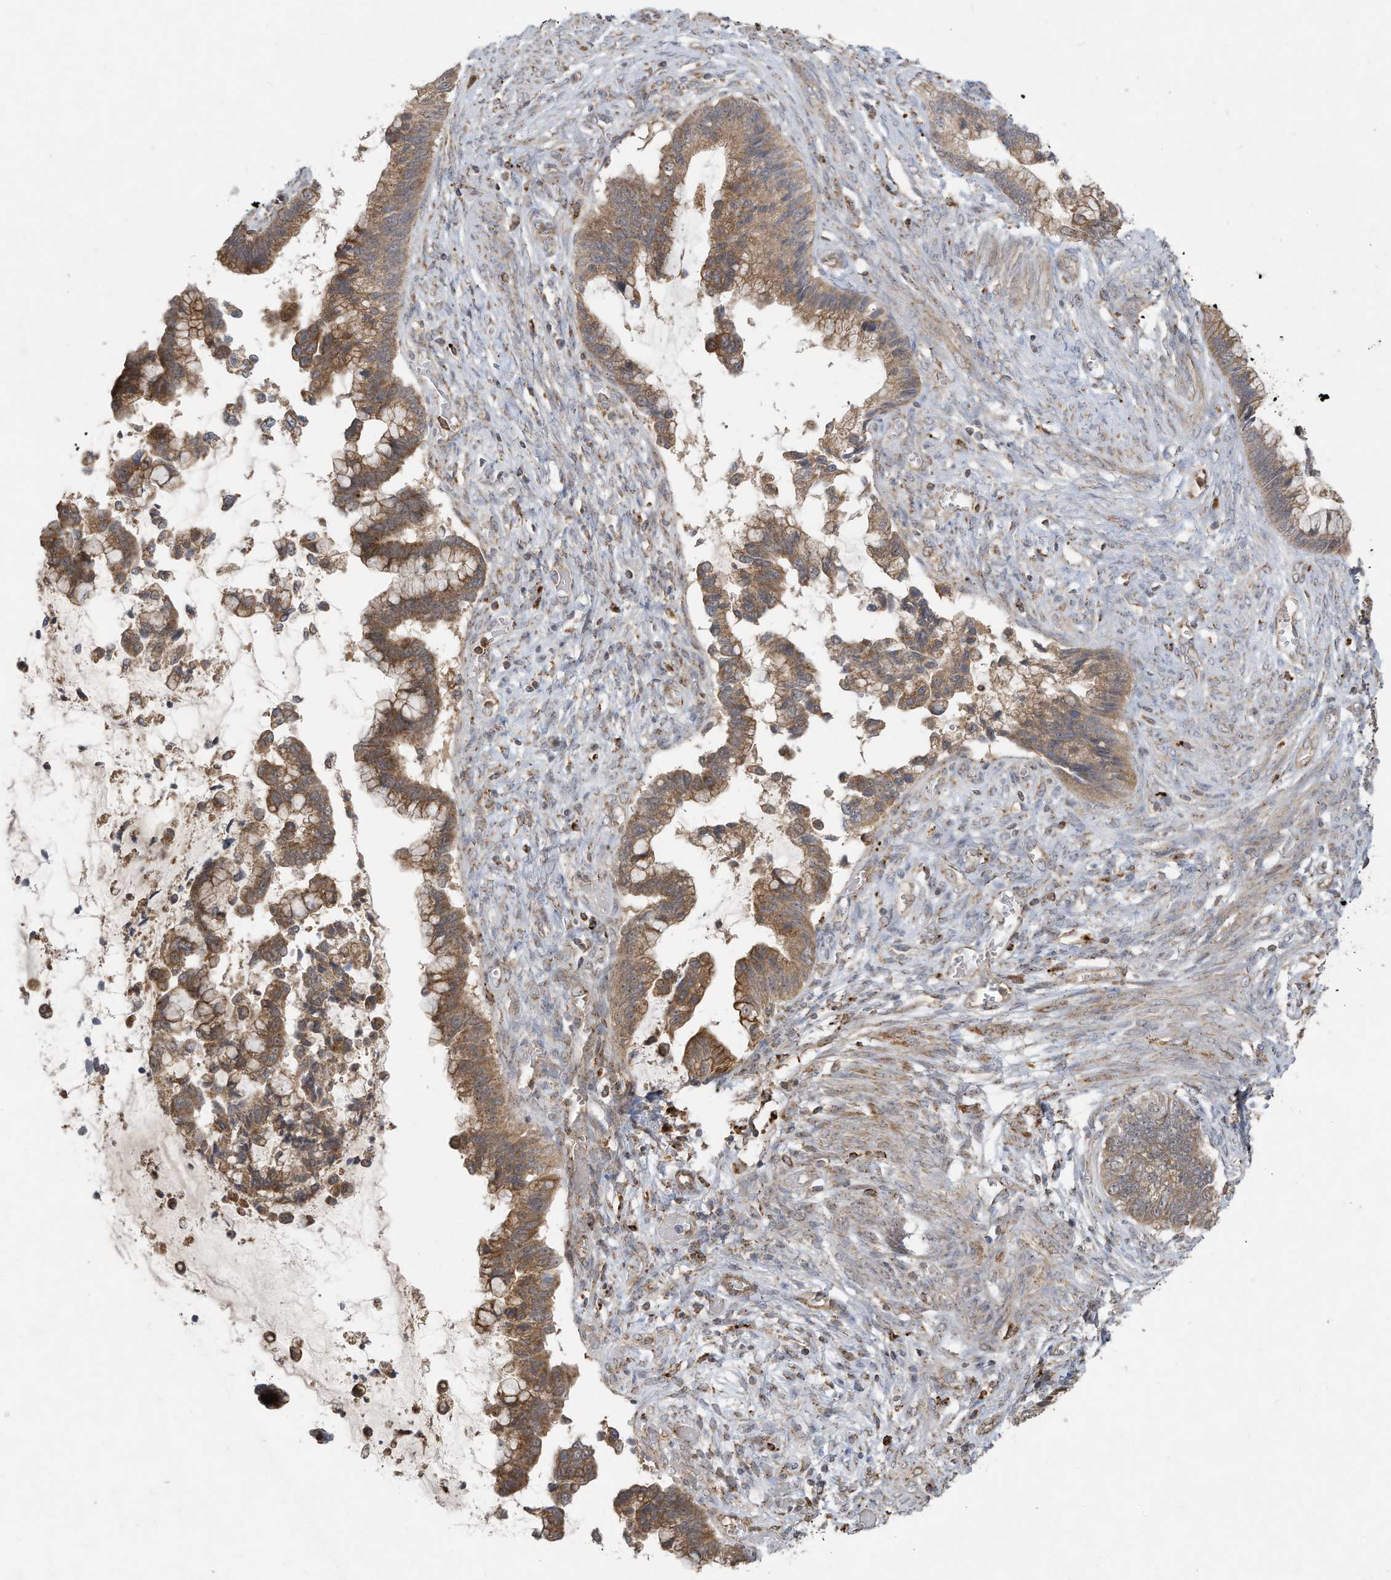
{"staining": {"intensity": "moderate", "quantity": ">75%", "location": "cytoplasmic/membranous"}, "tissue": "cervical cancer", "cell_type": "Tumor cells", "image_type": "cancer", "snomed": [{"axis": "morphology", "description": "Adenocarcinoma, NOS"}, {"axis": "topography", "description": "Cervix"}], "caption": "This photomicrograph reveals cervical cancer (adenocarcinoma) stained with immunohistochemistry (IHC) to label a protein in brown. The cytoplasmic/membranous of tumor cells show moderate positivity for the protein. Nuclei are counter-stained blue.", "gene": "C2orf74", "patient": {"sex": "female", "age": 44}}